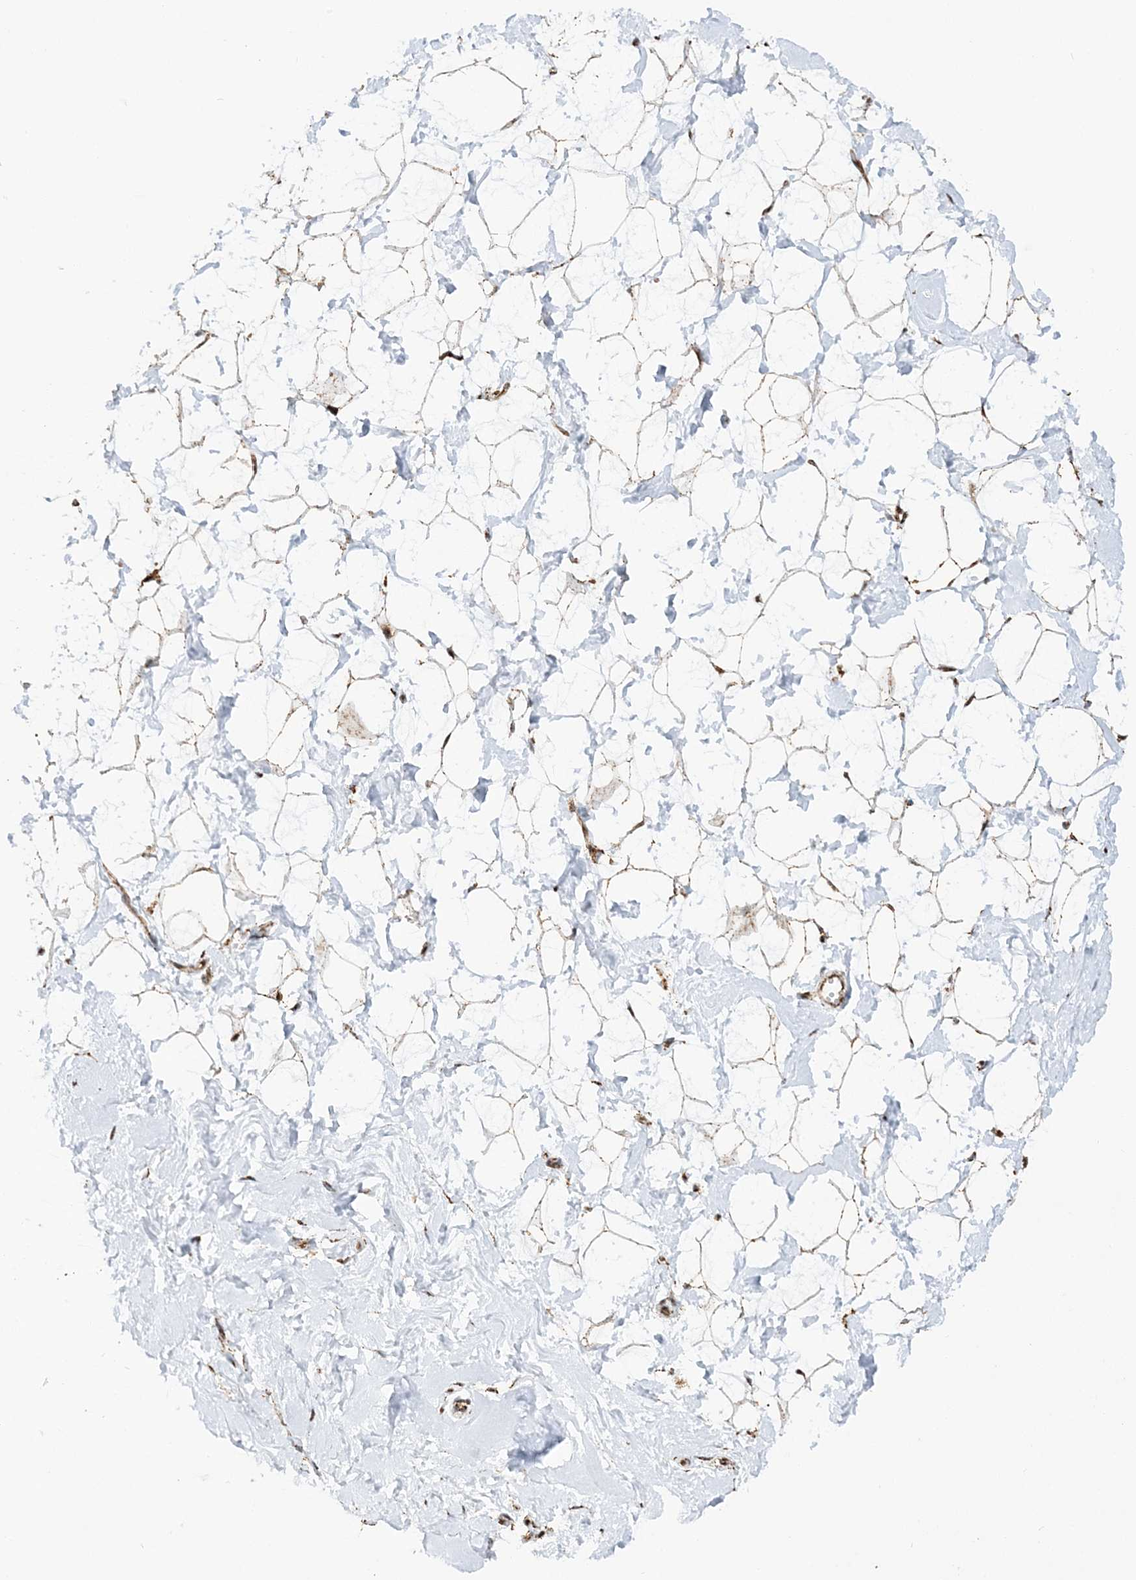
{"staining": {"intensity": "moderate", "quantity": ">75%", "location": "cytoplasmic/membranous"}, "tissue": "breast", "cell_type": "Adipocytes", "image_type": "normal", "snomed": [{"axis": "morphology", "description": "Normal tissue, NOS"}, {"axis": "morphology", "description": "Adenoma, NOS"}, {"axis": "topography", "description": "Breast"}], "caption": "Moderate cytoplasmic/membranous positivity for a protein is appreciated in approximately >75% of adipocytes of unremarkable breast using IHC.", "gene": "CRY2", "patient": {"sex": "female", "age": 23}}